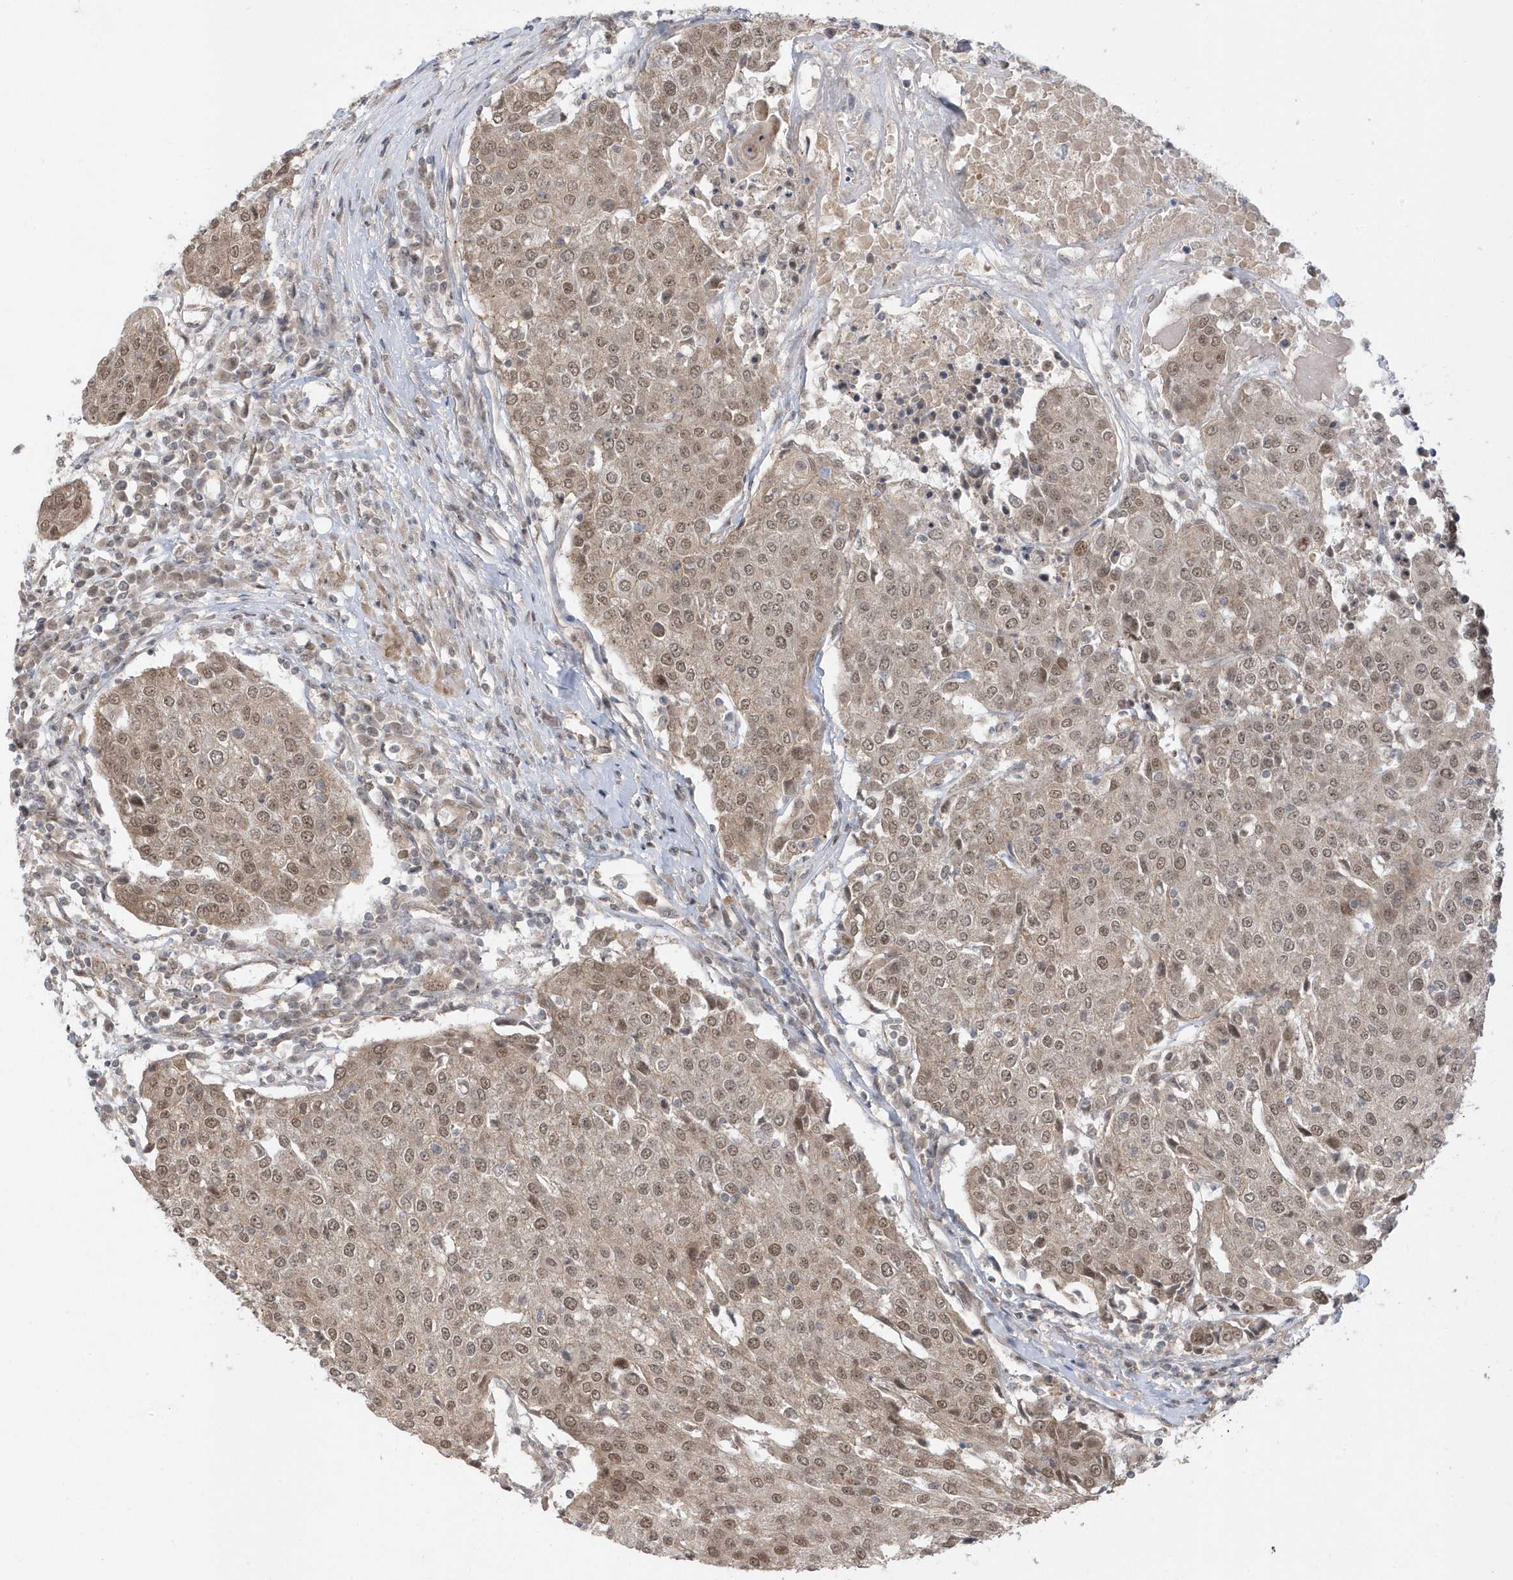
{"staining": {"intensity": "moderate", "quantity": ">75%", "location": "nuclear"}, "tissue": "urothelial cancer", "cell_type": "Tumor cells", "image_type": "cancer", "snomed": [{"axis": "morphology", "description": "Urothelial carcinoma, High grade"}, {"axis": "topography", "description": "Urinary bladder"}], "caption": "Immunohistochemistry (IHC) photomicrograph of human urothelial carcinoma (high-grade) stained for a protein (brown), which demonstrates medium levels of moderate nuclear staining in approximately >75% of tumor cells.", "gene": "USP53", "patient": {"sex": "female", "age": 85}}